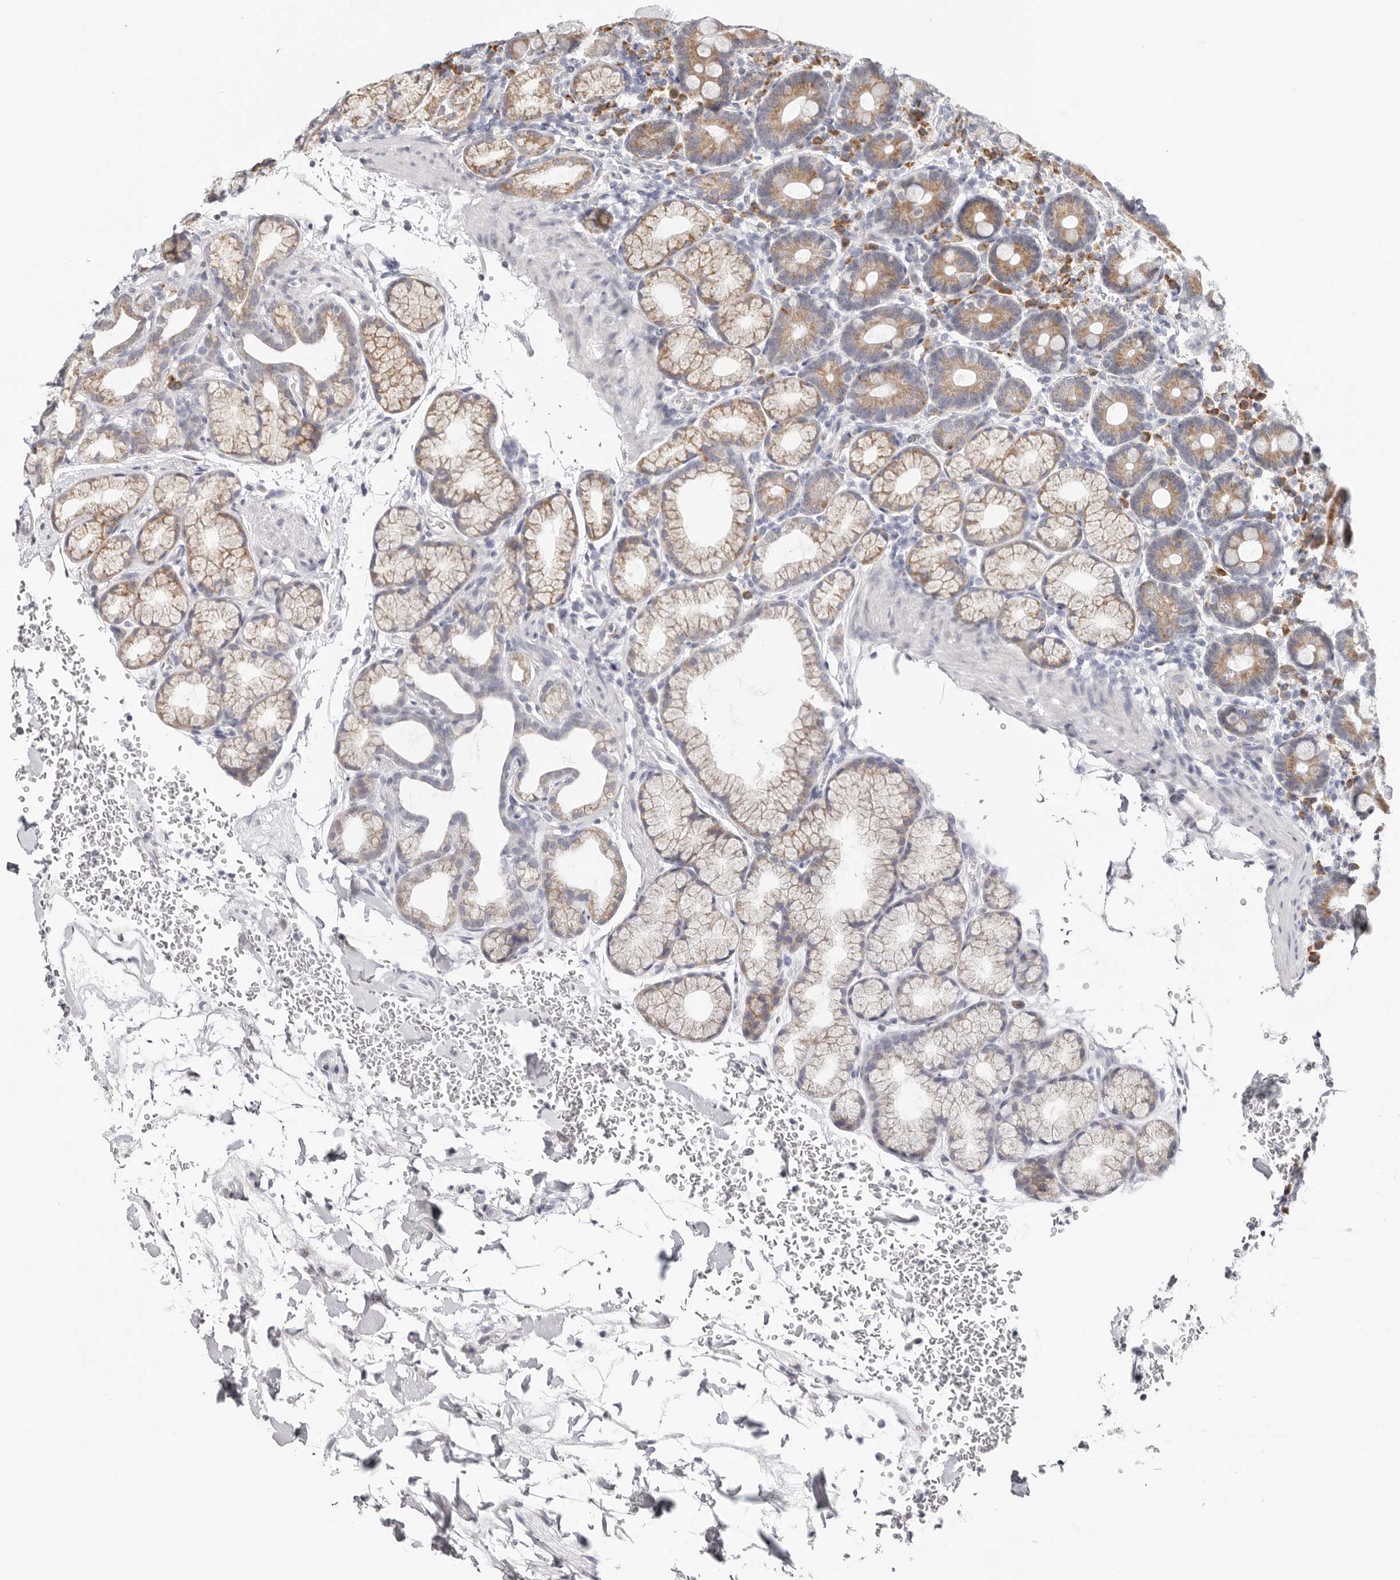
{"staining": {"intensity": "moderate", "quantity": ">75%", "location": "cytoplasmic/membranous"}, "tissue": "duodenum", "cell_type": "Glandular cells", "image_type": "normal", "snomed": [{"axis": "morphology", "description": "Normal tissue, NOS"}, {"axis": "topography", "description": "Duodenum"}], "caption": "The photomicrograph reveals staining of normal duodenum, revealing moderate cytoplasmic/membranous protein positivity (brown color) within glandular cells.", "gene": "IL32", "patient": {"sex": "male", "age": 54}}